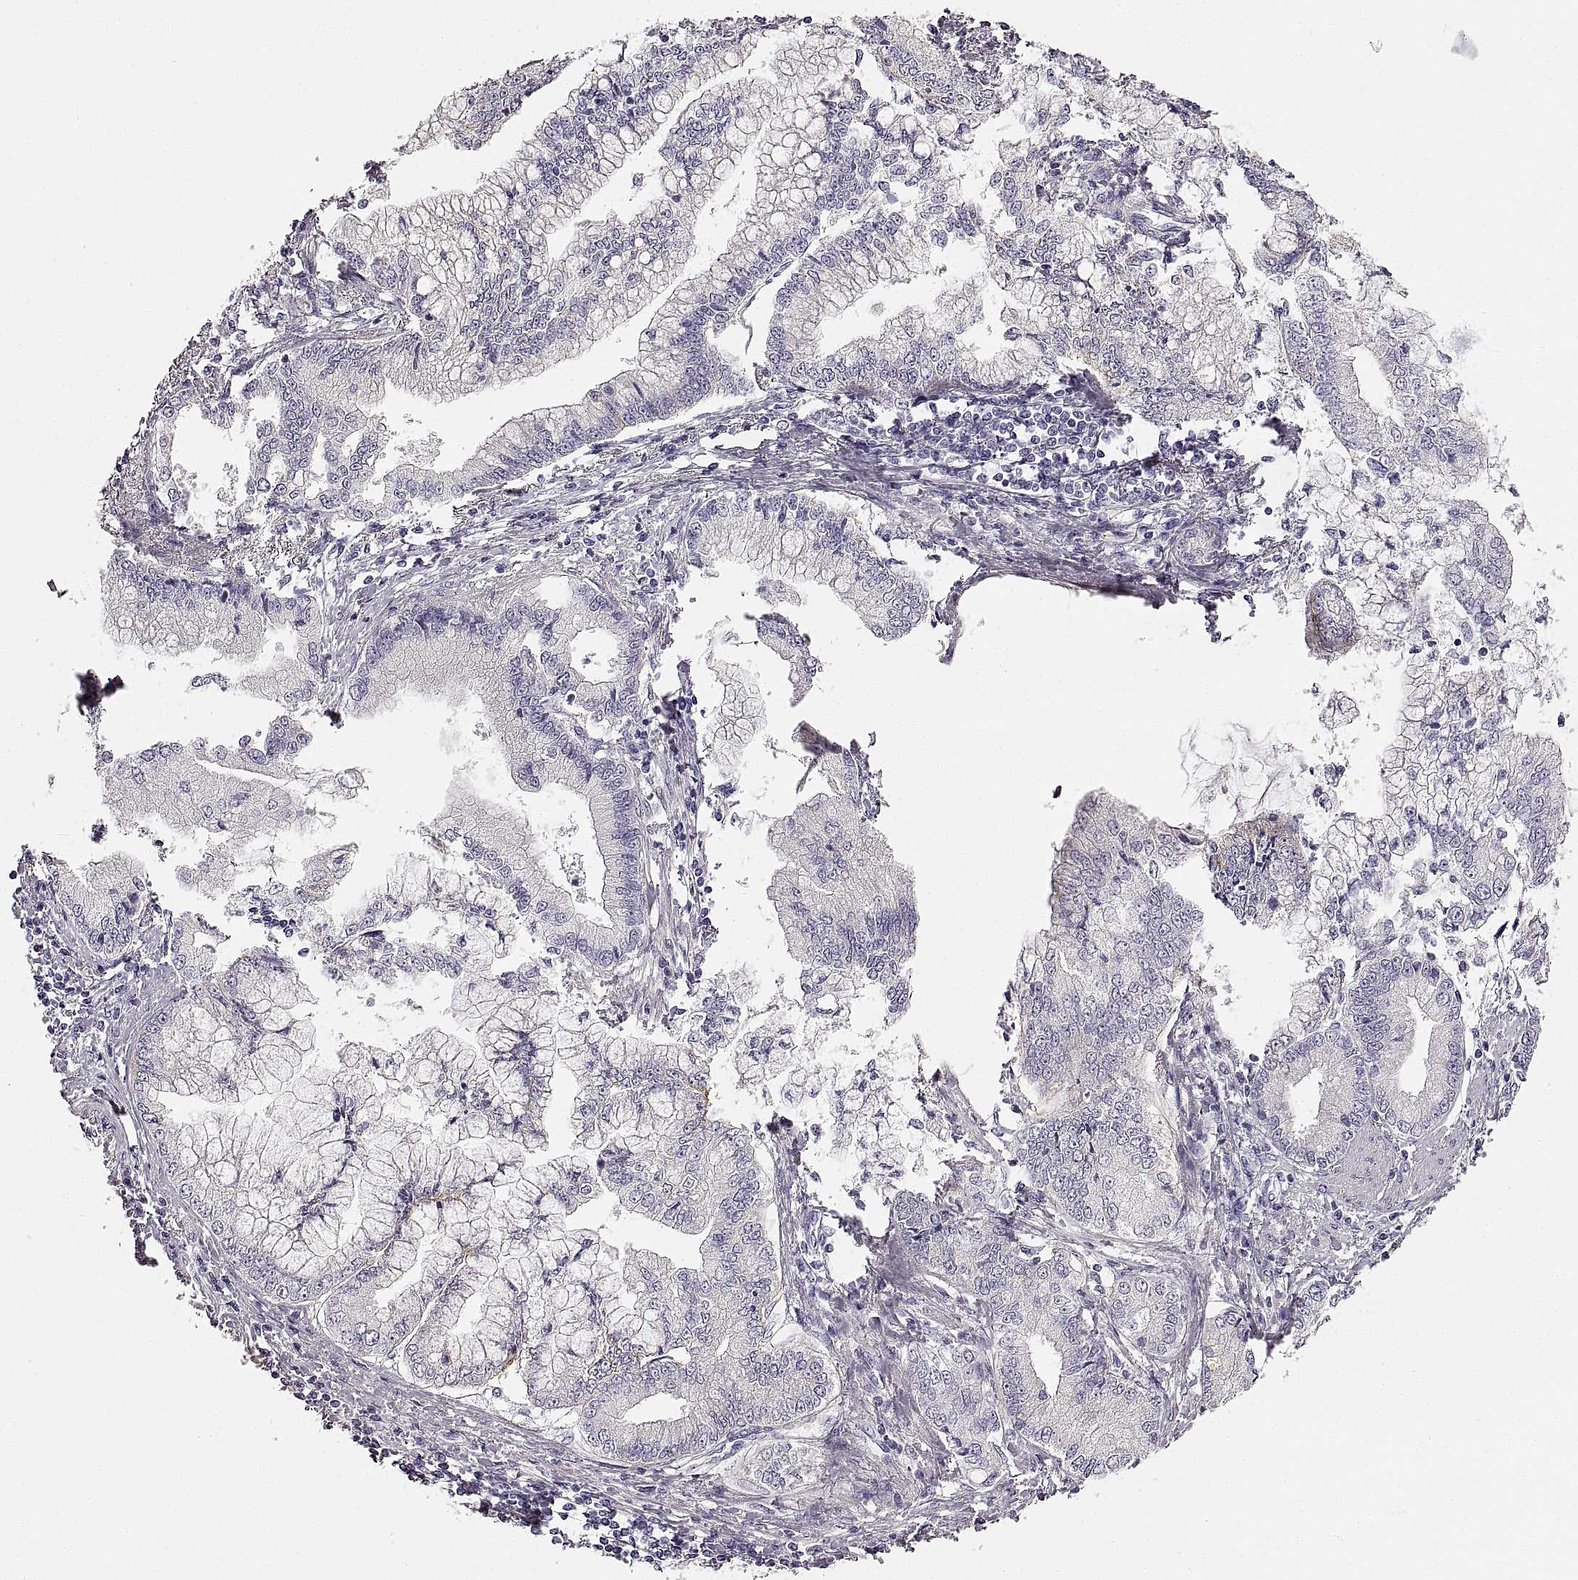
{"staining": {"intensity": "negative", "quantity": "none", "location": "none"}, "tissue": "stomach cancer", "cell_type": "Tumor cells", "image_type": "cancer", "snomed": [{"axis": "morphology", "description": "Adenocarcinoma, NOS"}, {"axis": "topography", "description": "Stomach, upper"}], "caption": "The histopathology image demonstrates no significant positivity in tumor cells of stomach cancer (adenocarcinoma).", "gene": "RDH13", "patient": {"sex": "female", "age": 74}}